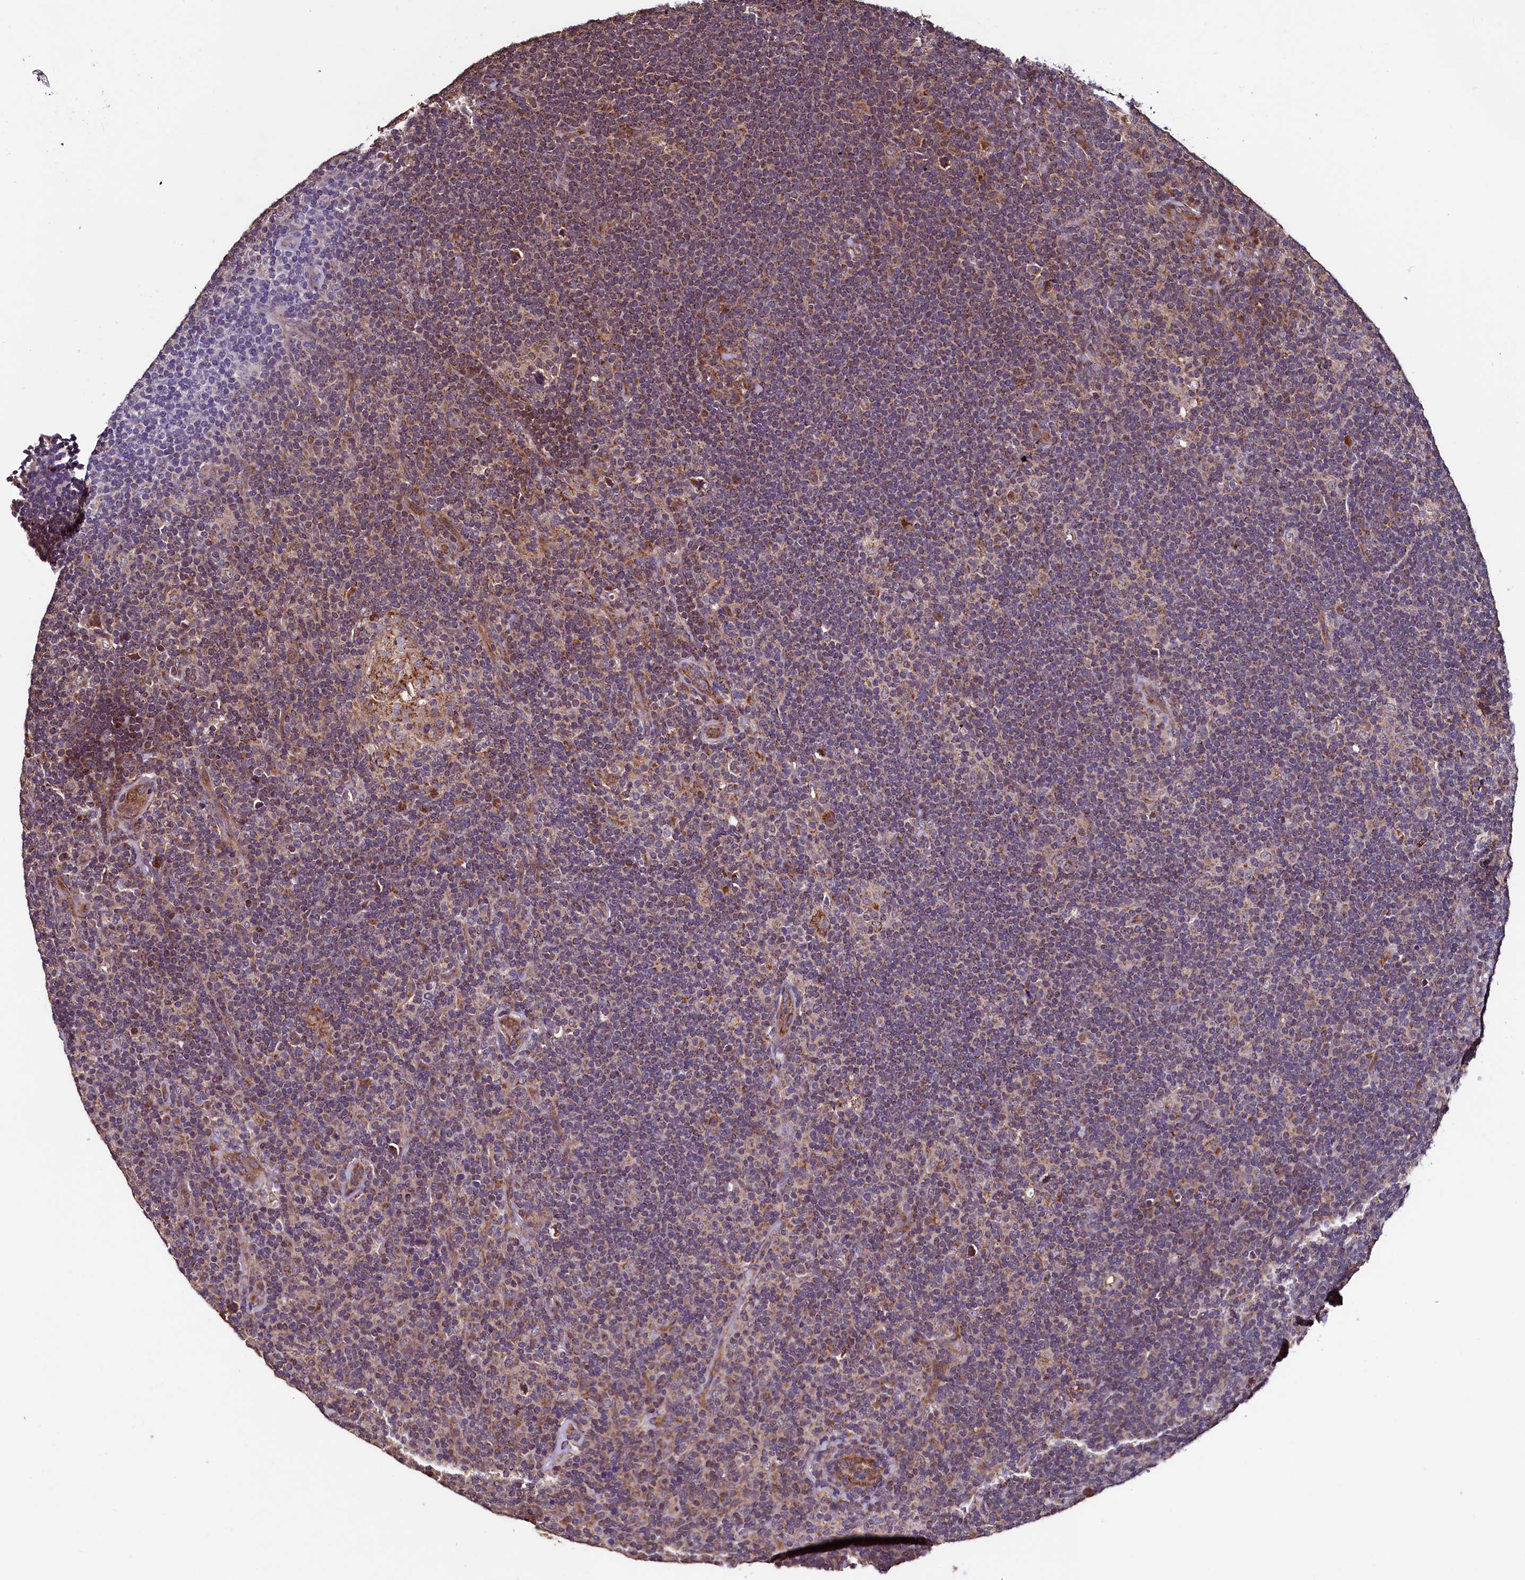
{"staining": {"intensity": "moderate", "quantity": "25%-75%", "location": "cytoplasmic/membranous"}, "tissue": "lymphoma", "cell_type": "Tumor cells", "image_type": "cancer", "snomed": [{"axis": "morphology", "description": "Hodgkin's disease, NOS"}, {"axis": "topography", "description": "Lymph node"}], "caption": "IHC micrograph of Hodgkin's disease stained for a protein (brown), which displays medium levels of moderate cytoplasmic/membranous expression in about 25%-75% of tumor cells.", "gene": "RBFA", "patient": {"sex": "female", "age": 57}}